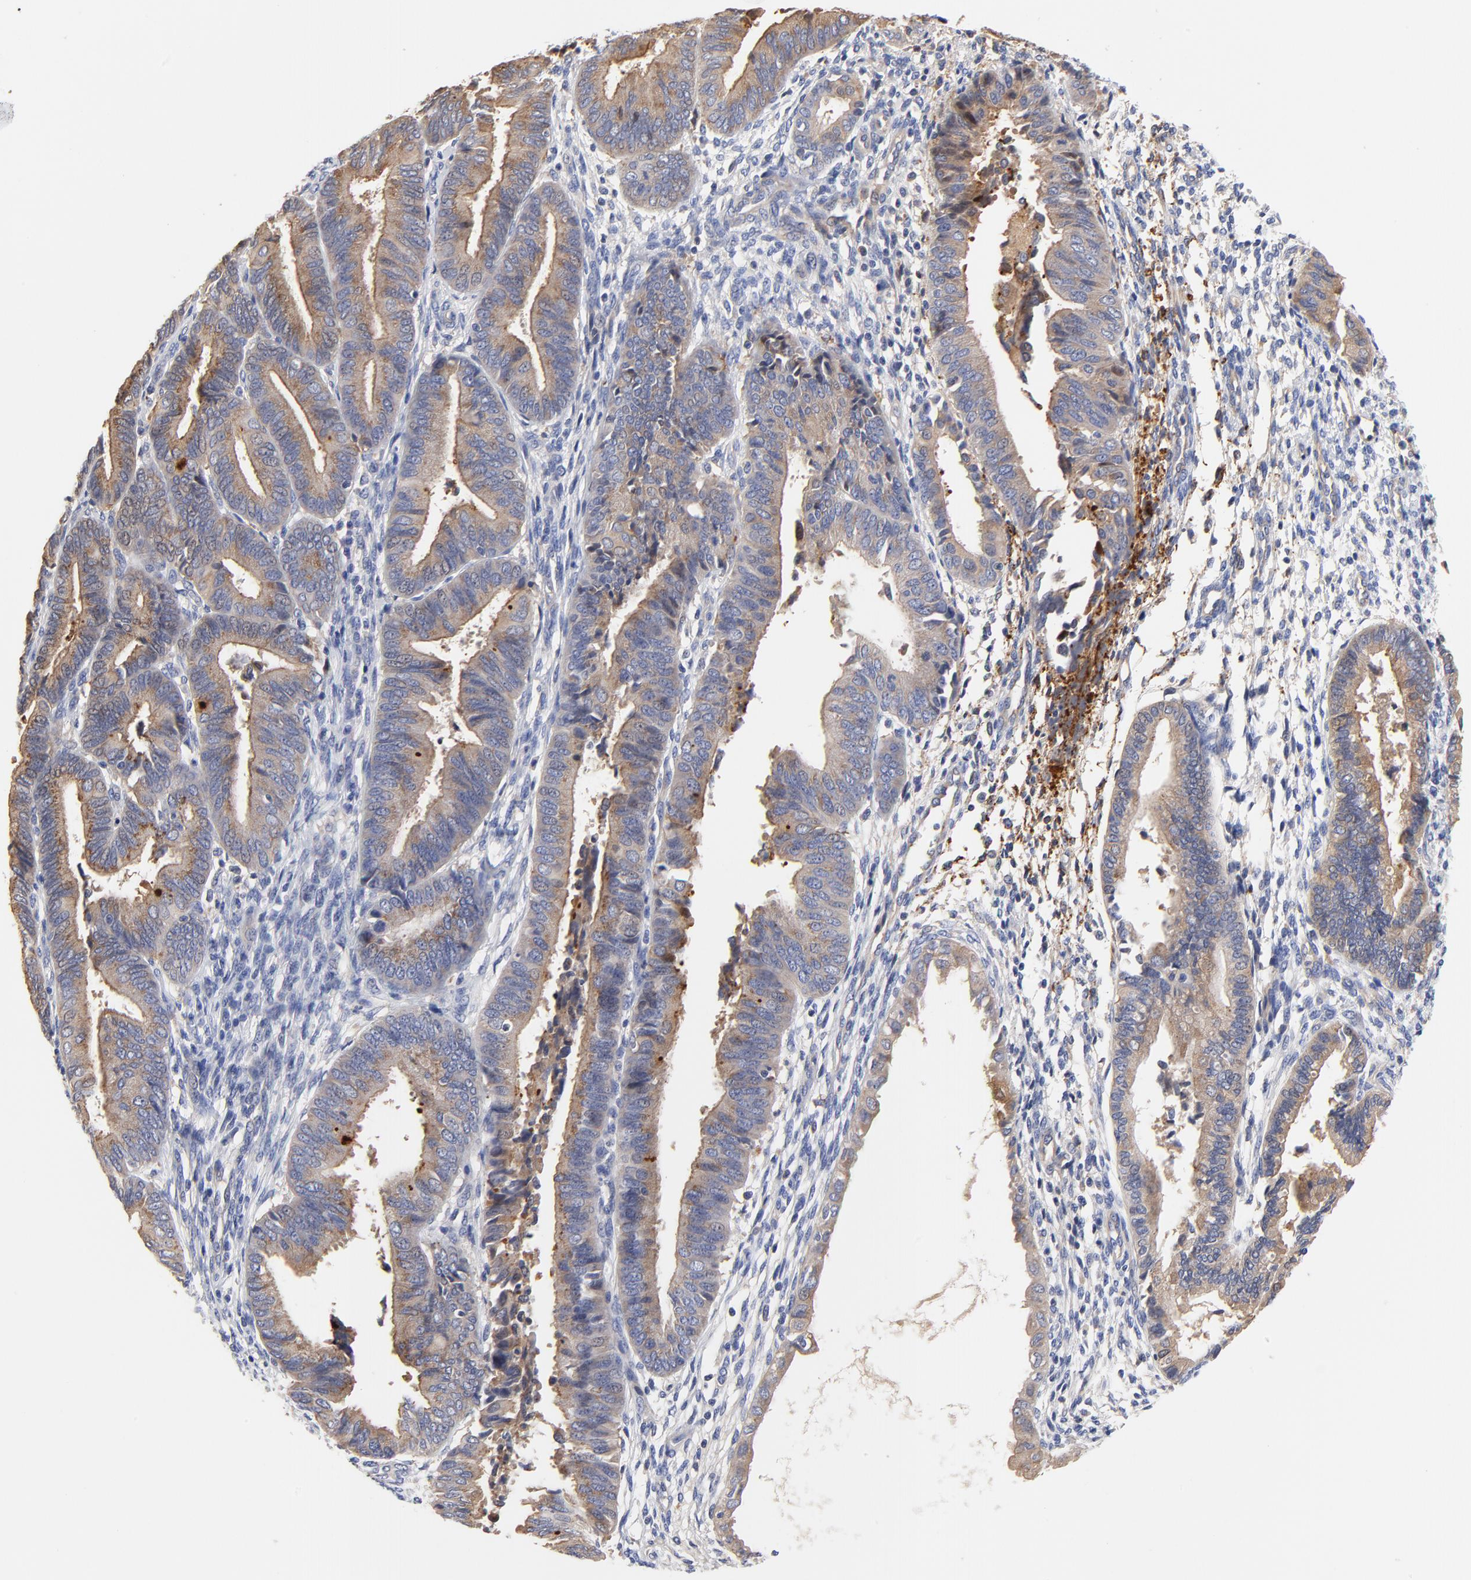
{"staining": {"intensity": "moderate", "quantity": ">75%", "location": "cytoplasmic/membranous"}, "tissue": "endometrial cancer", "cell_type": "Tumor cells", "image_type": "cancer", "snomed": [{"axis": "morphology", "description": "Adenocarcinoma, NOS"}, {"axis": "topography", "description": "Endometrium"}], "caption": "An image of endometrial cancer stained for a protein demonstrates moderate cytoplasmic/membranous brown staining in tumor cells.", "gene": "FBXL2", "patient": {"sex": "female", "age": 63}}